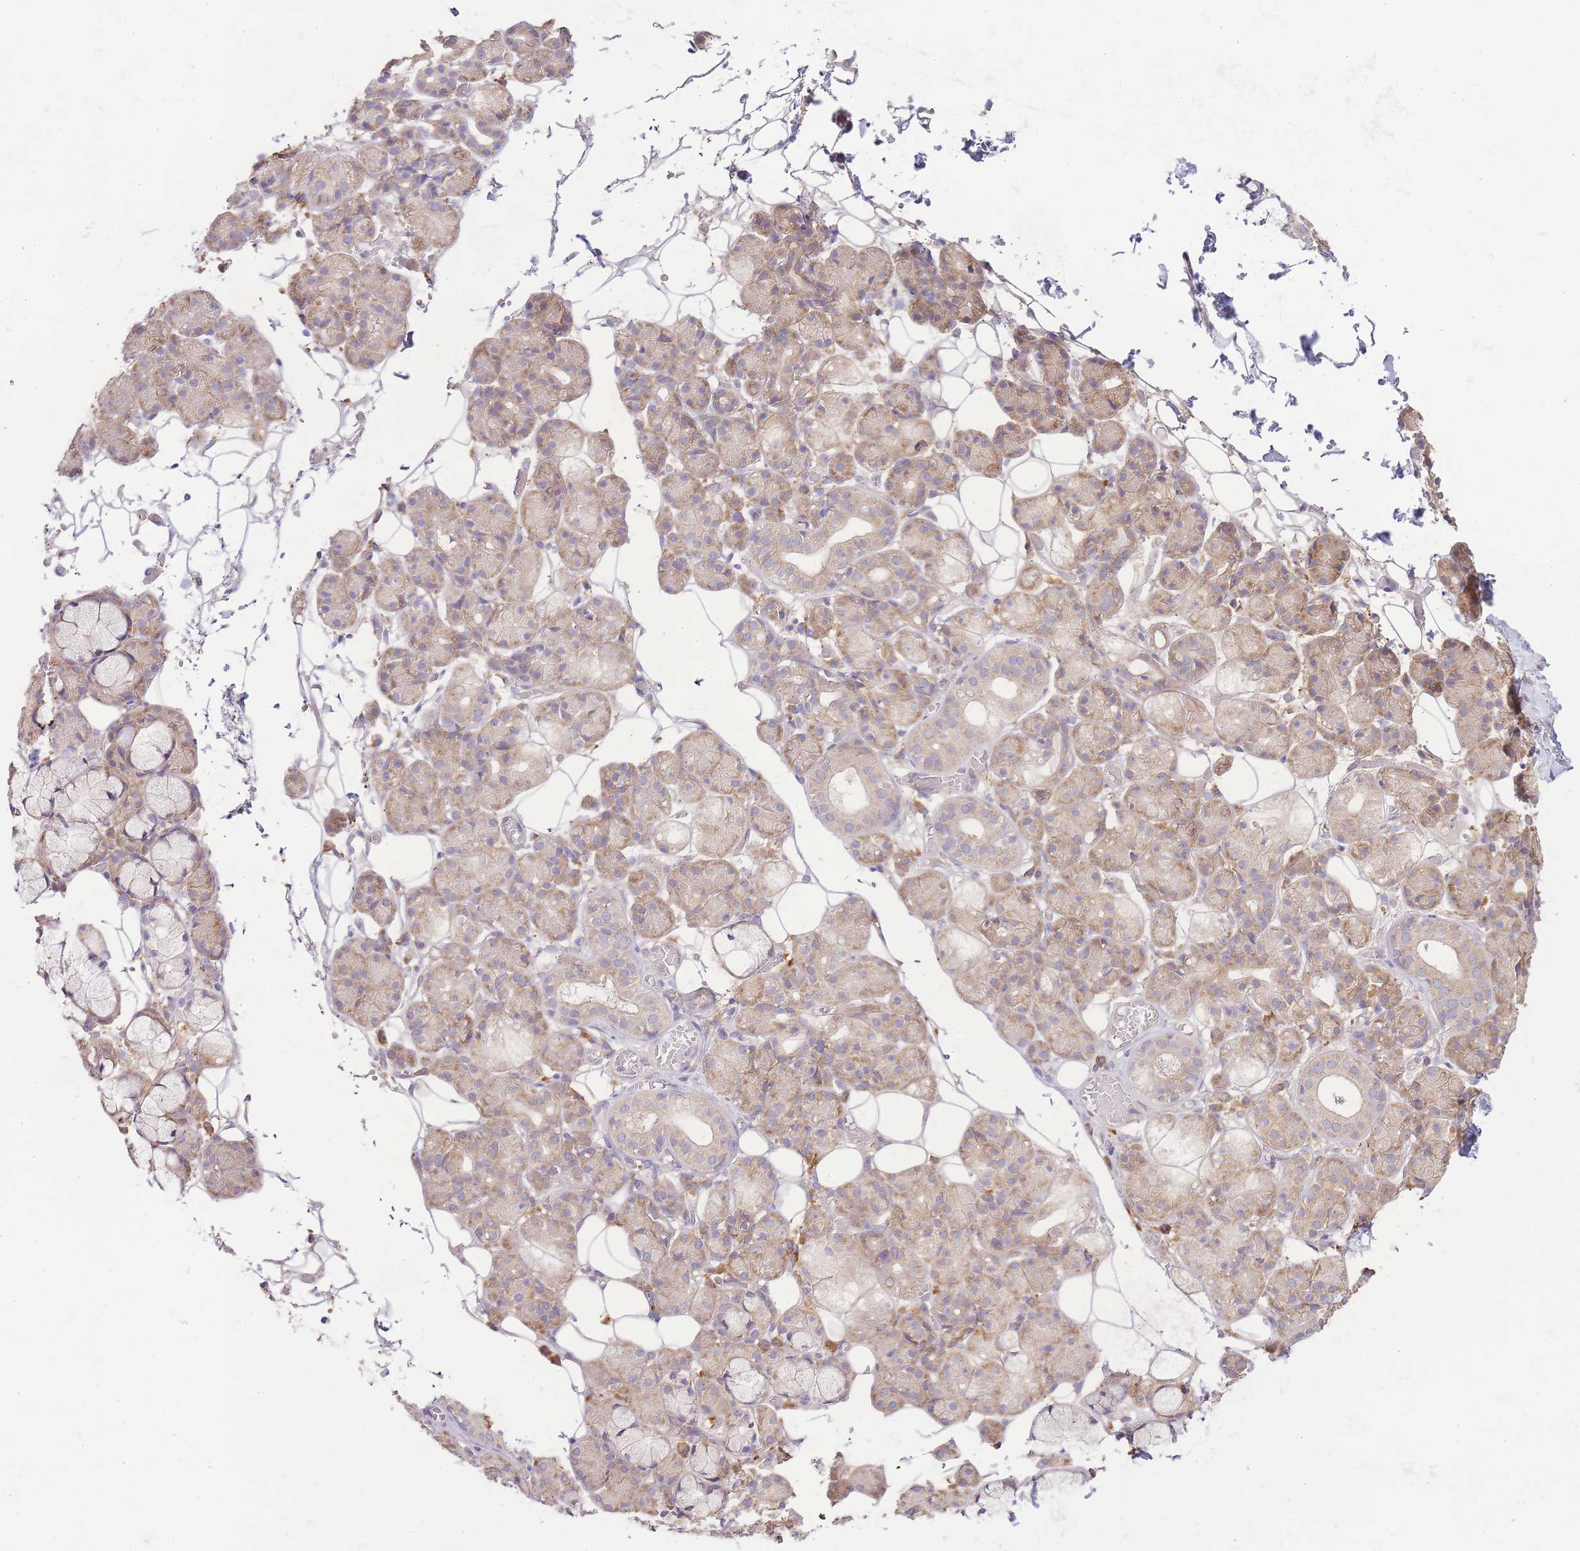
{"staining": {"intensity": "moderate", "quantity": "<25%", "location": "cytoplasmic/membranous"}, "tissue": "salivary gland", "cell_type": "Glandular cells", "image_type": "normal", "snomed": [{"axis": "morphology", "description": "Normal tissue, NOS"}, {"axis": "topography", "description": "Salivary gland"}], "caption": "Immunohistochemistry (DAB (3,3'-diaminobenzidine)) staining of normal human salivary gland shows moderate cytoplasmic/membranous protein staining in about <25% of glandular cells. The staining was performed using DAB, with brown indicating positive protein expression. Nuclei are stained blue with hematoxylin.", "gene": "BEX1", "patient": {"sex": "male", "age": 63}}